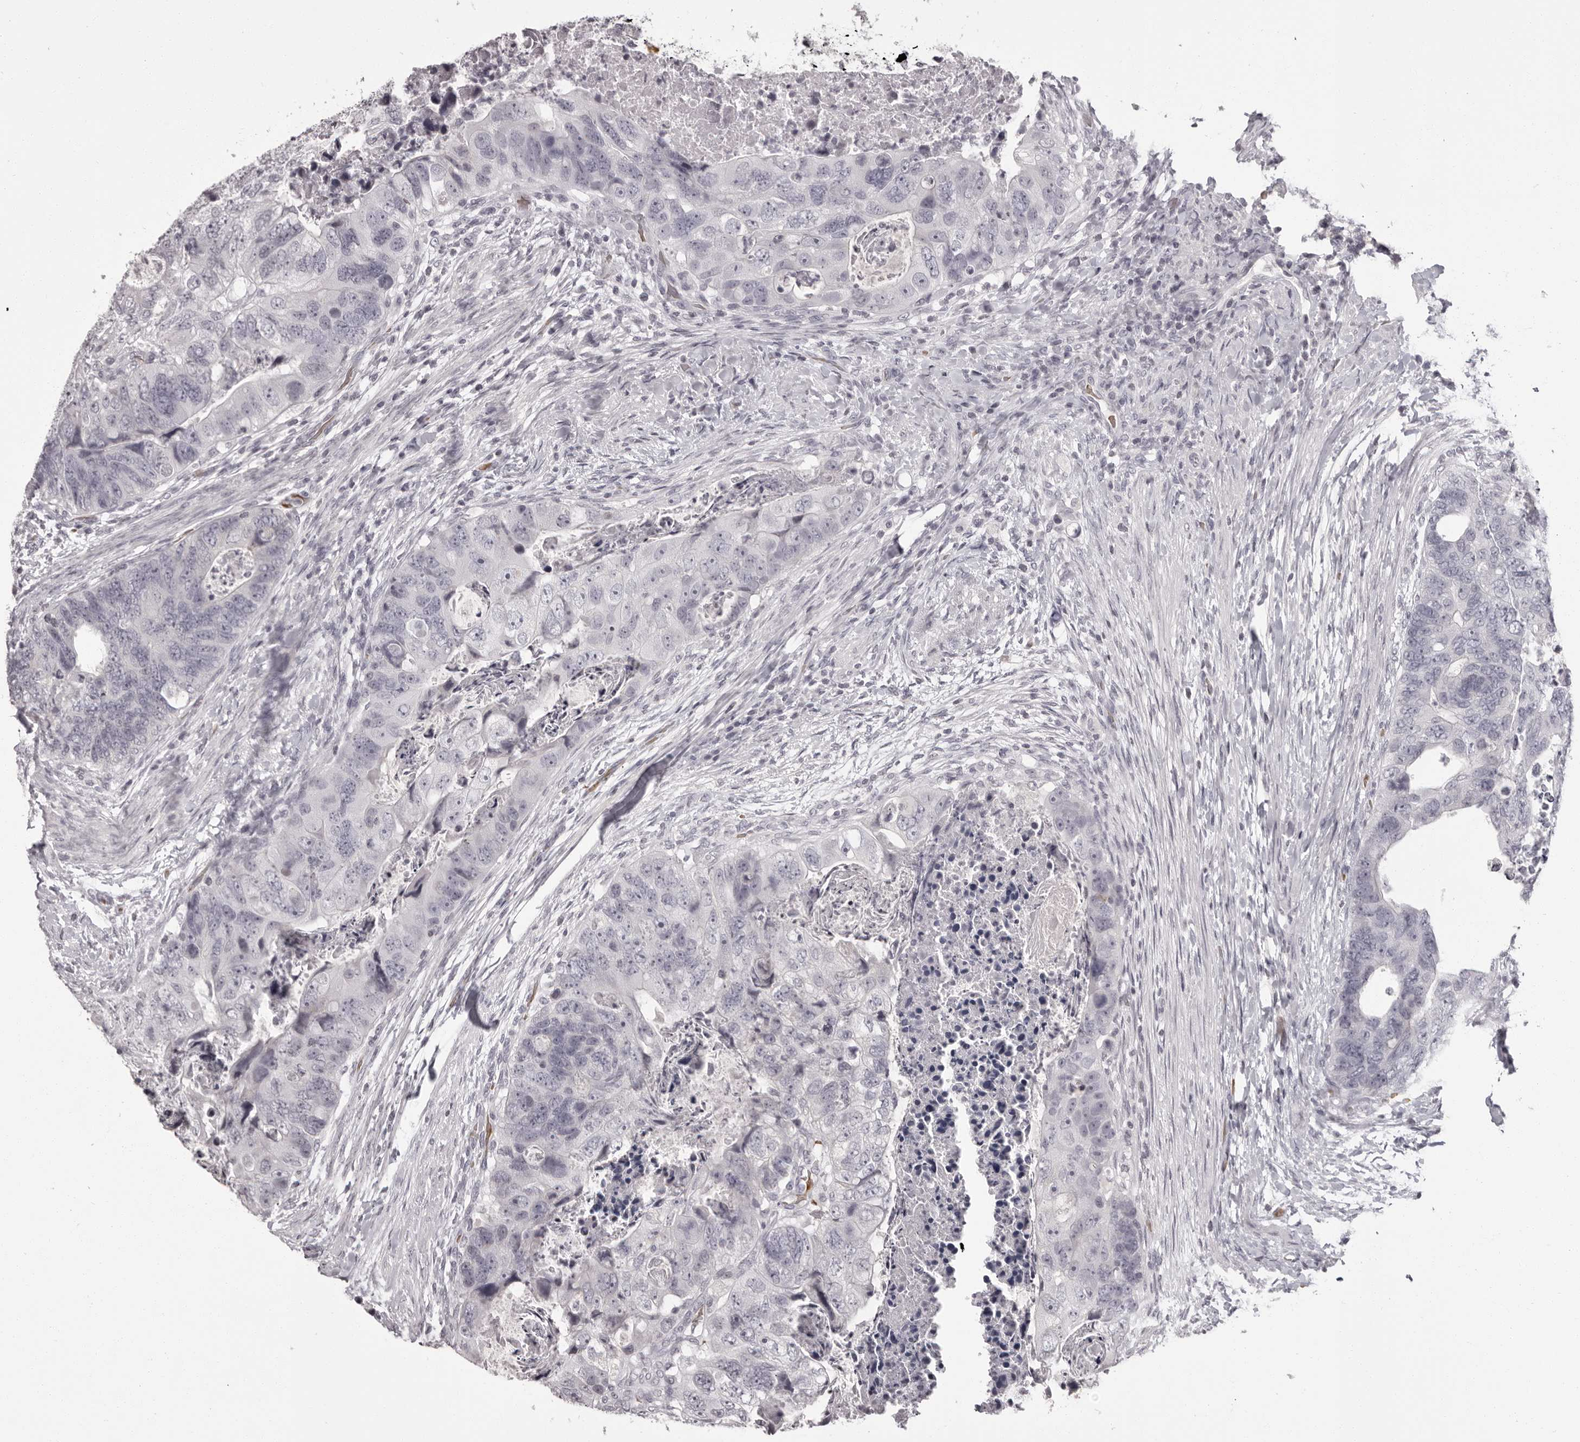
{"staining": {"intensity": "negative", "quantity": "none", "location": "none"}, "tissue": "colorectal cancer", "cell_type": "Tumor cells", "image_type": "cancer", "snomed": [{"axis": "morphology", "description": "Adenocarcinoma, NOS"}, {"axis": "topography", "description": "Rectum"}], "caption": "Immunohistochemistry of human colorectal cancer reveals no staining in tumor cells. (DAB (3,3'-diaminobenzidine) immunohistochemistry with hematoxylin counter stain).", "gene": "C8orf74", "patient": {"sex": "male", "age": 59}}